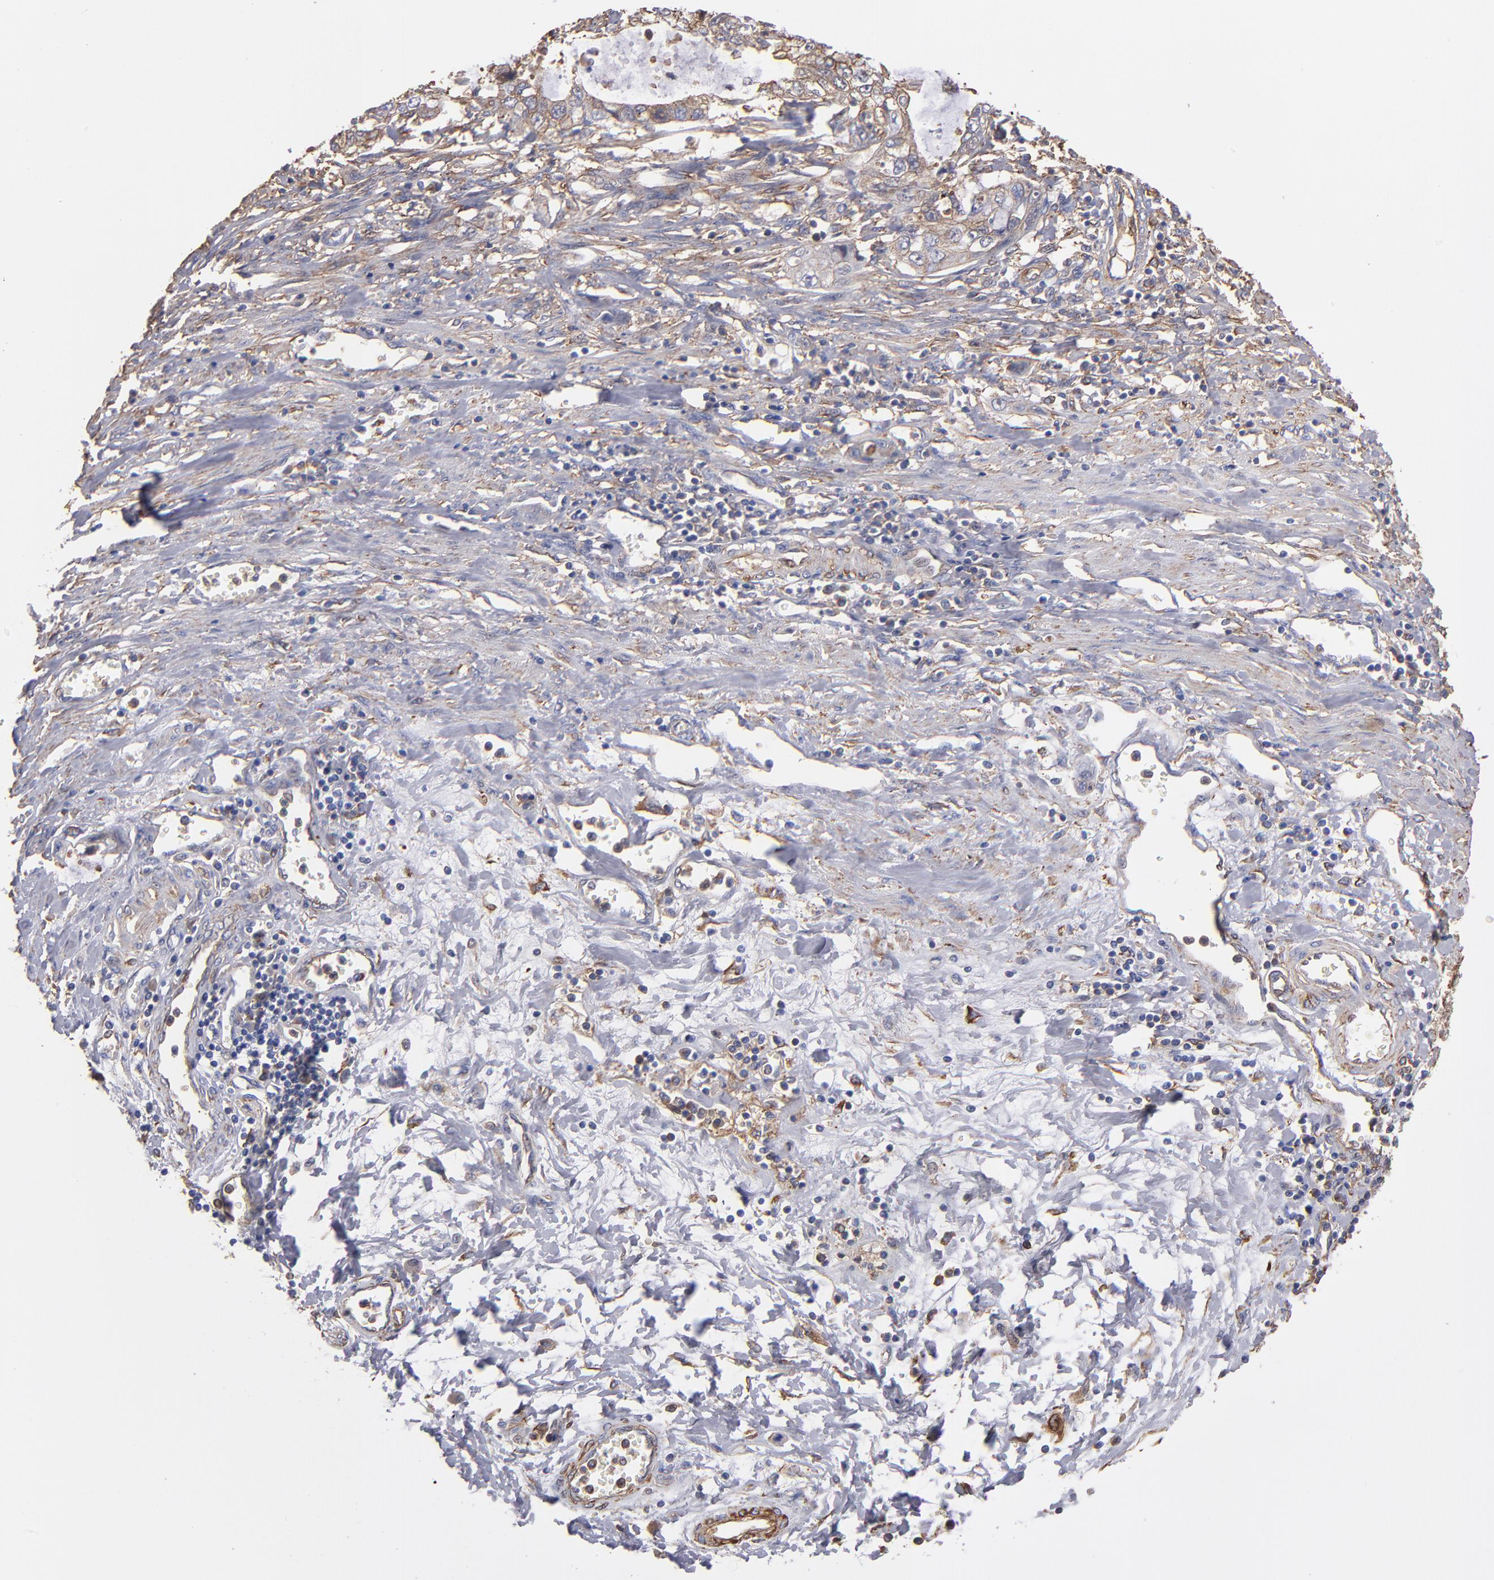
{"staining": {"intensity": "weak", "quantity": "25%-75%", "location": "cytoplasmic/membranous"}, "tissue": "stomach cancer", "cell_type": "Tumor cells", "image_type": "cancer", "snomed": [{"axis": "morphology", "description": "Adenocarcinoma, NOS"}, {"axis": "topography", "description": "Stomach, upper"}], "caption": "Brown immunohistochemical staining in human stomach cancer shows weak cytoplasmic/membranous positivity in approximately 25%-75% of tumor cells. The staining was performed using DAB (3,3'-diaminobenzidine) to visualize the protein expression in brown, while the nuclei were stained in blue with hematoxylin (Magnification: 20x).", "gene": "MVP", "patient": {"sex": "female", "age": 52}}